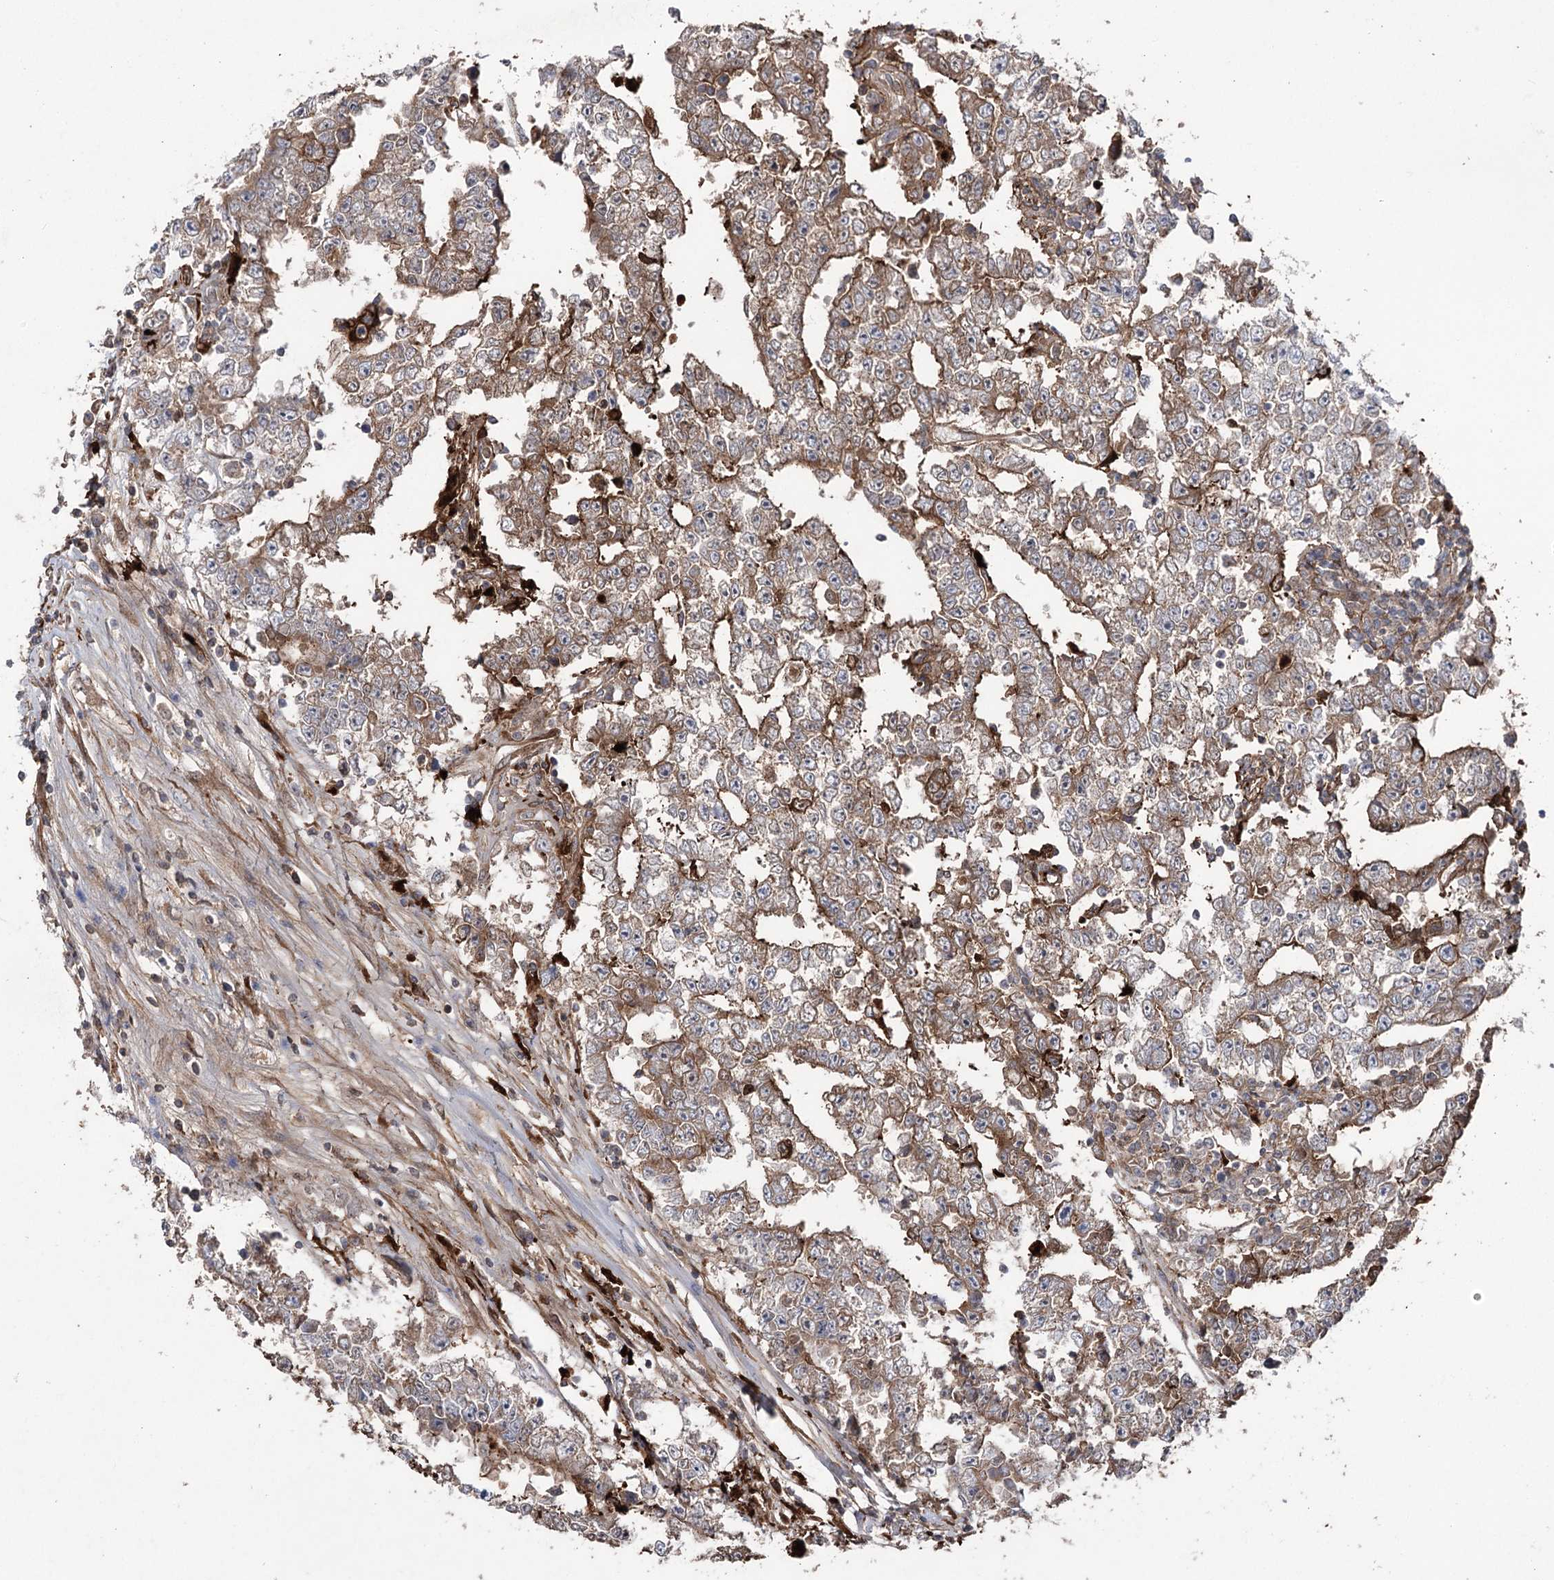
{"staining": {"intensity": "moderate", "quantity": "25%-75%", "location": "cytoplasmic/membranous"}, "tissue": "testis cancer", "cell_type": "Tumor cells", "image_type": "cancer", "snomed": [{"axis": "morphology", "description": "Carcinoma, Embryonal, NOS"}, {"axis": "topography", "description": "Testis"}], "caption": "IHC histopathology image of neoplastic tissue: testis cancer (embryonal carcinoma) stained using IHC displays medium levels of moderate protein expression localized specifically in the cytoplasmic/membranous of tumor cells, appearing as a cytoplasmic/membranous brown color.", "gene": "OTUD1", "patient": {"sex": "male", "age": 25}}